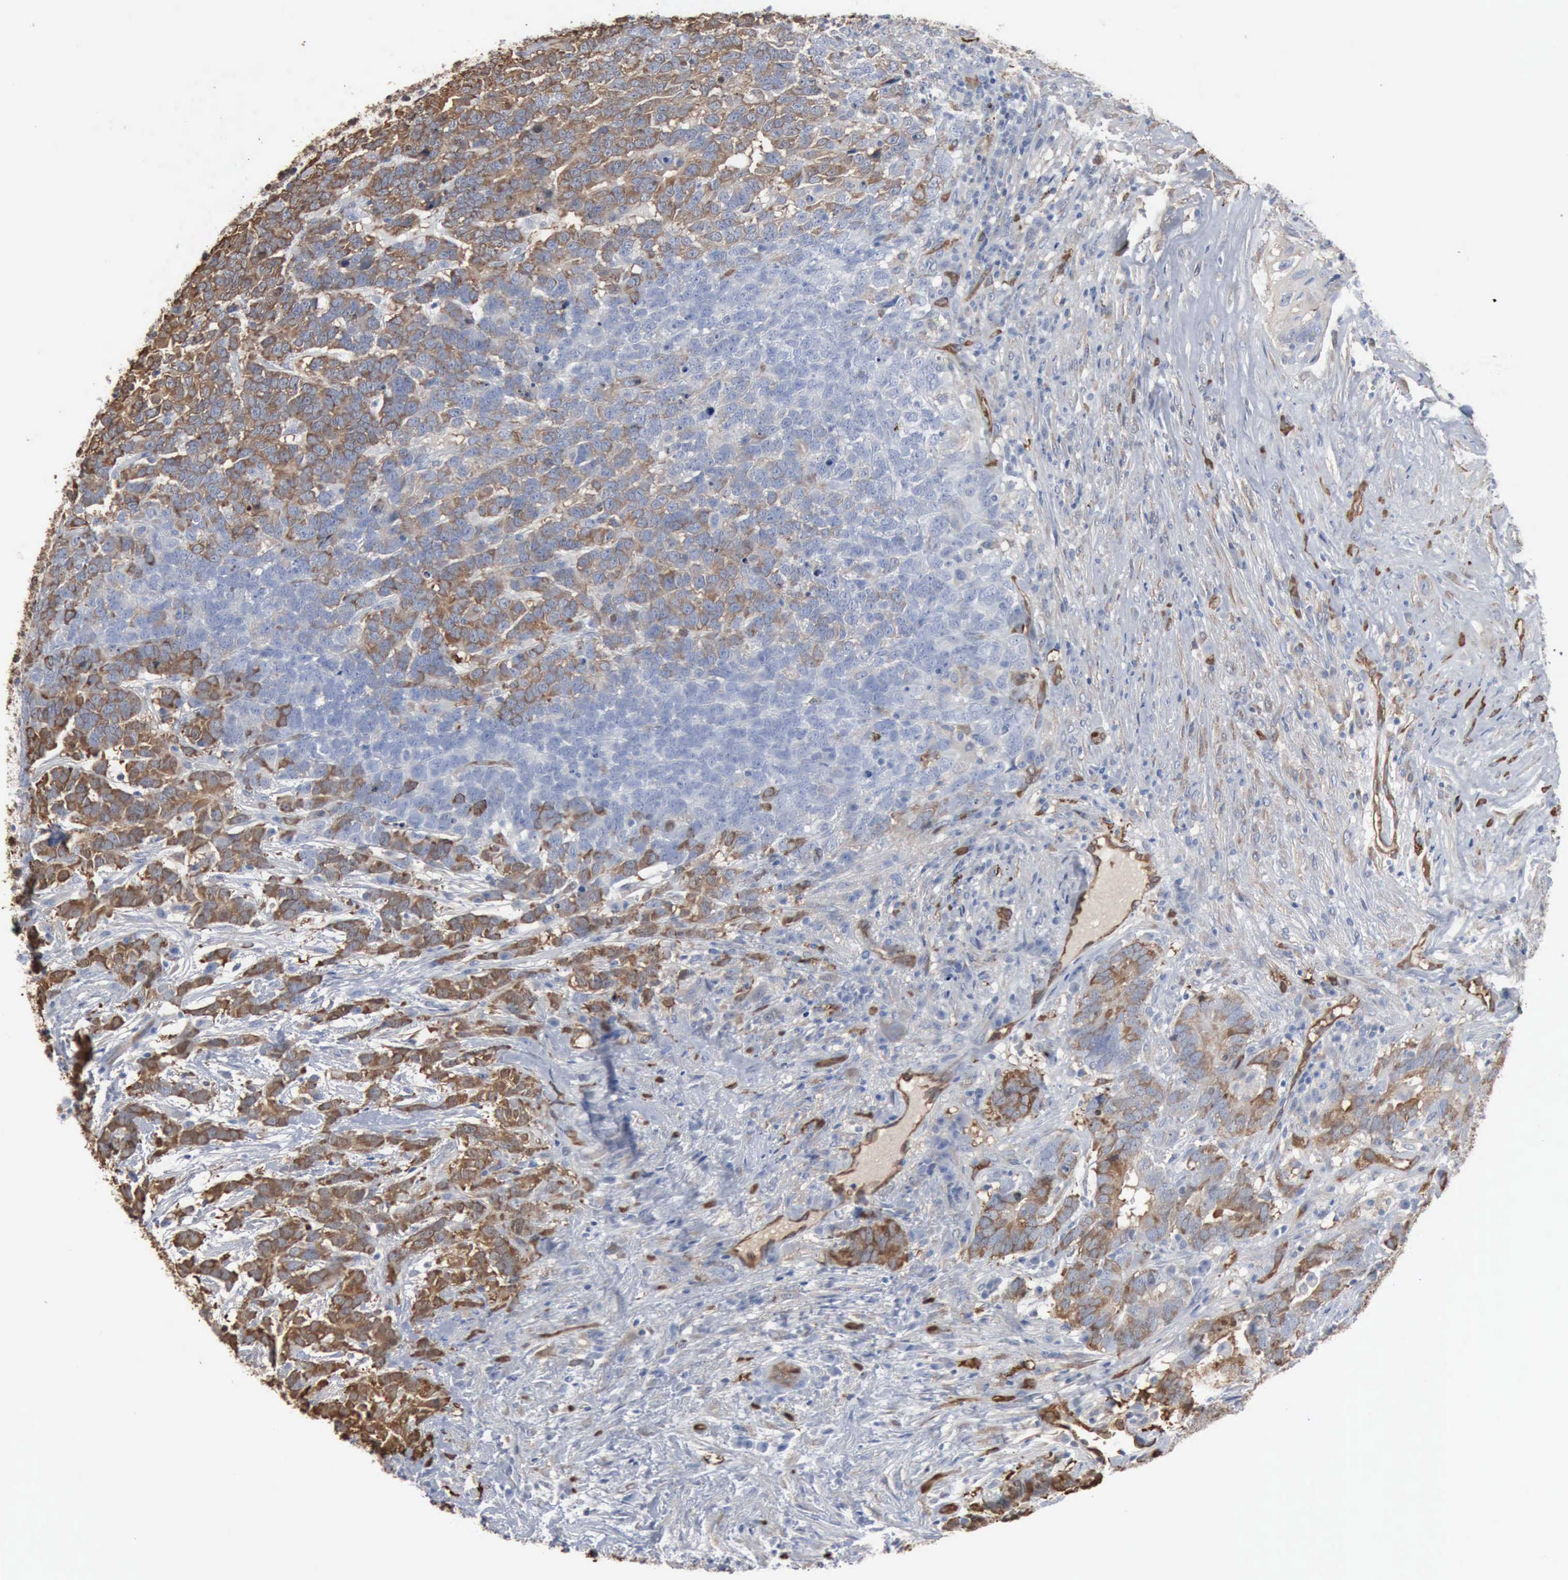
{"staining": {"intensity": "moderate", "quantity": "25%-75%", "location": "cytoplasmic/membranous"}, "tissue": "testis cancer", "cell_type": "Tumor cells", "image_type": "cancer", "snomed": [{"axis": "morphology", "description": "Carcinoma, Embryonal, NOS"}, {"axis": "topography", "description": "Testis"}], "caption": "The histopathology image displays staining of embryonal carcinoma (testis), revealing moderate cytoplasmic/membranous protein positivity (brown color) within tumor cells. The protein of interest is stained brown, and the nuclei are stained in blue (DAB (3,3'-diaminobenzidine) IHC with brightfield microscopy, high magnification).", "gene": "FSCN1", "patient": {"sex": "male", "age": 26}}